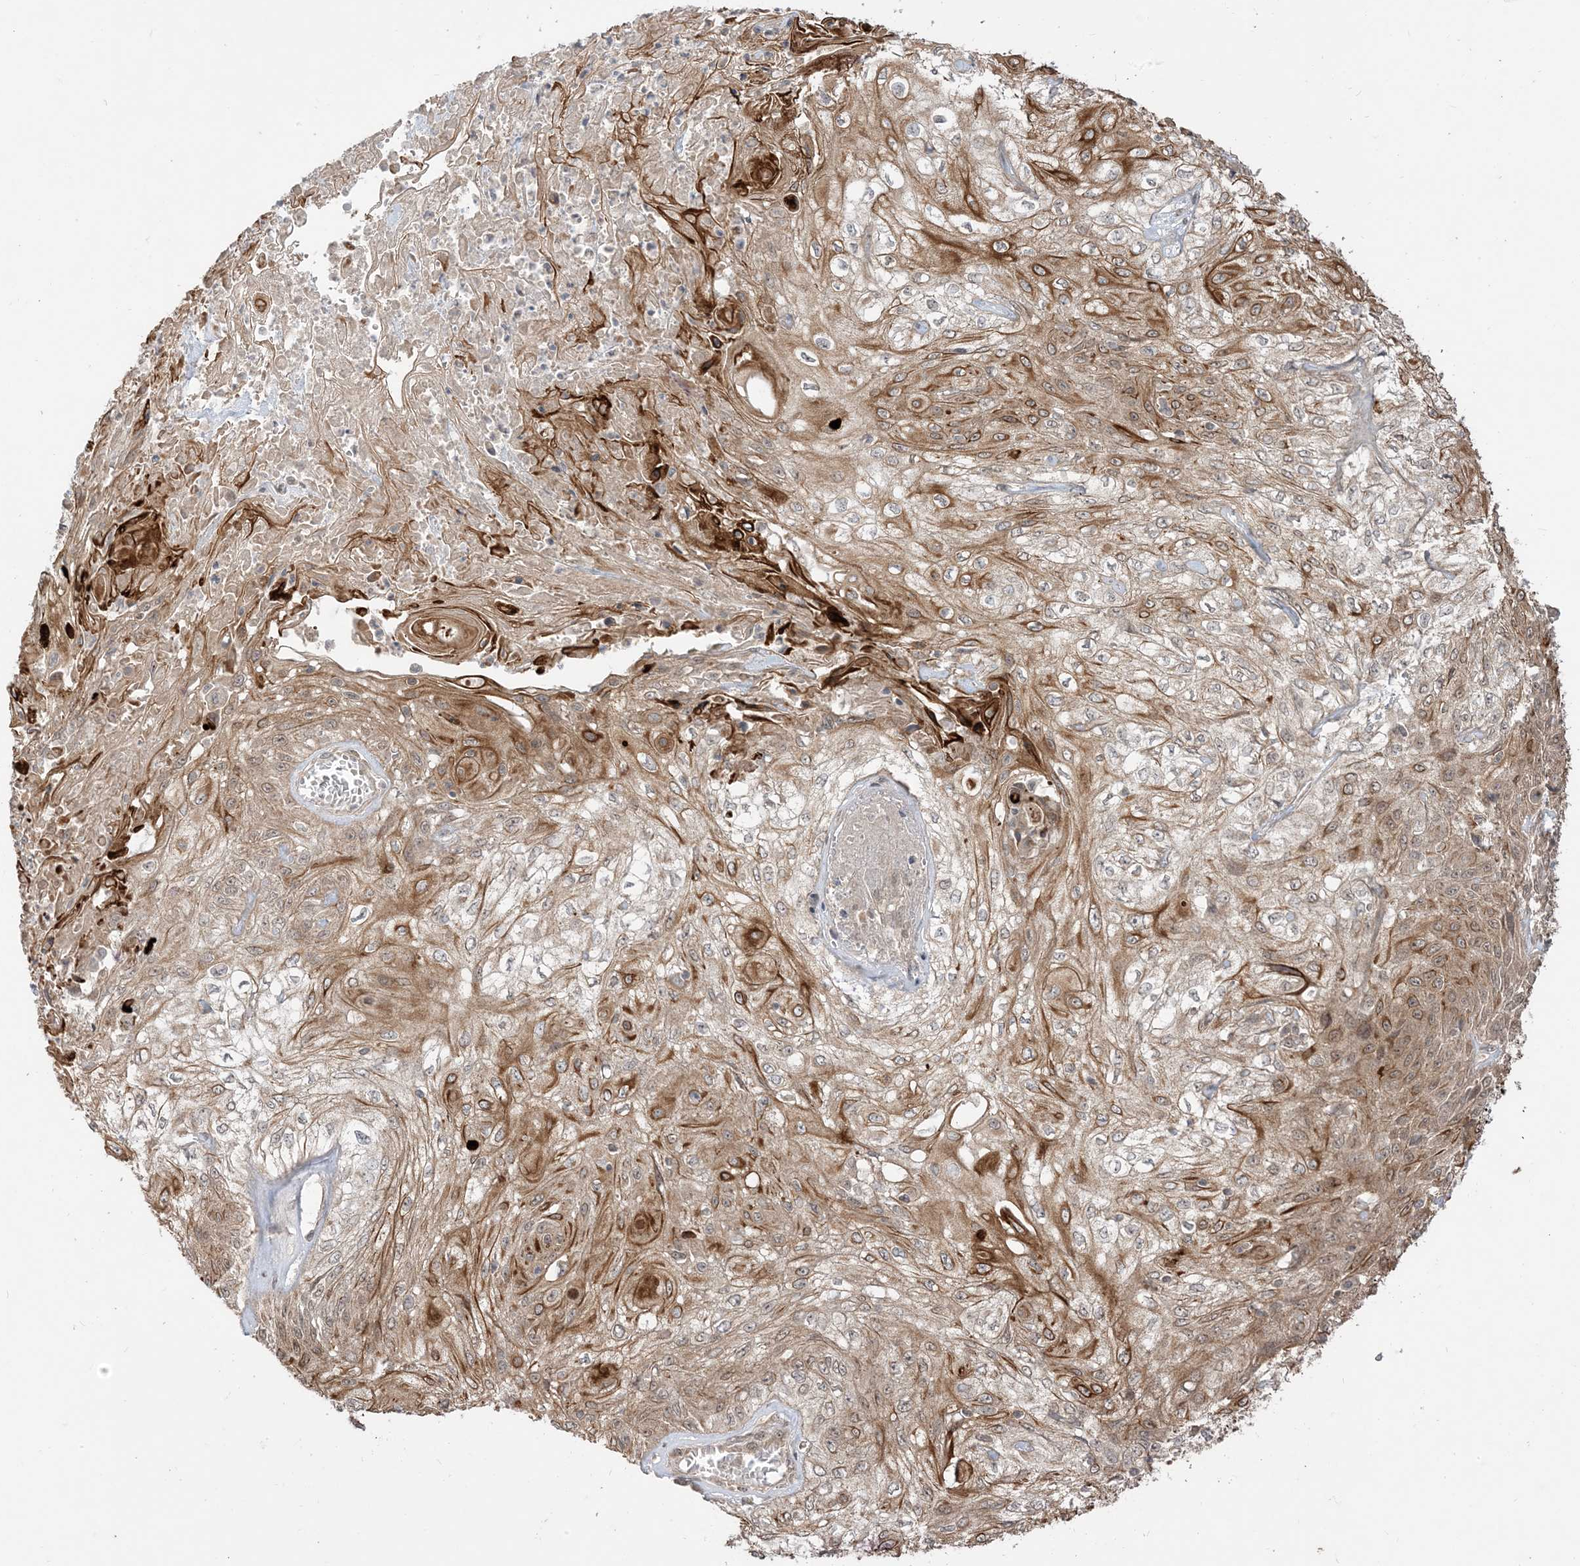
{"staining": {"intensity": "moderate", "quantity": ">75%", "location": "cytoplasmic/membranous,nuclear"}, "tissue": "skin cancer", "cell_type": "Tumor cells", "image_type": "cancer", "snomed": [{"axis": "morphology", "description": "Squamous cell carcinoma, NOS"}, {"axis": "morphology", "description": "Squamous cell carcinoma, metastatic, NOS"}, {"axis": "topography", "description": "Skin"}, {"axis": "topography", "description": "Lymph node"}], "caption": "A brown stain labels moderate cytoplasmic/membranous and nuclear positivity of a protein in skin squamous cell carcinoma tumor cells. The protein of interest is shown in brown color, while the nuclei are stained blue.", "gene": "TBCC", "patient": {"sex": "male", "age": 75}}